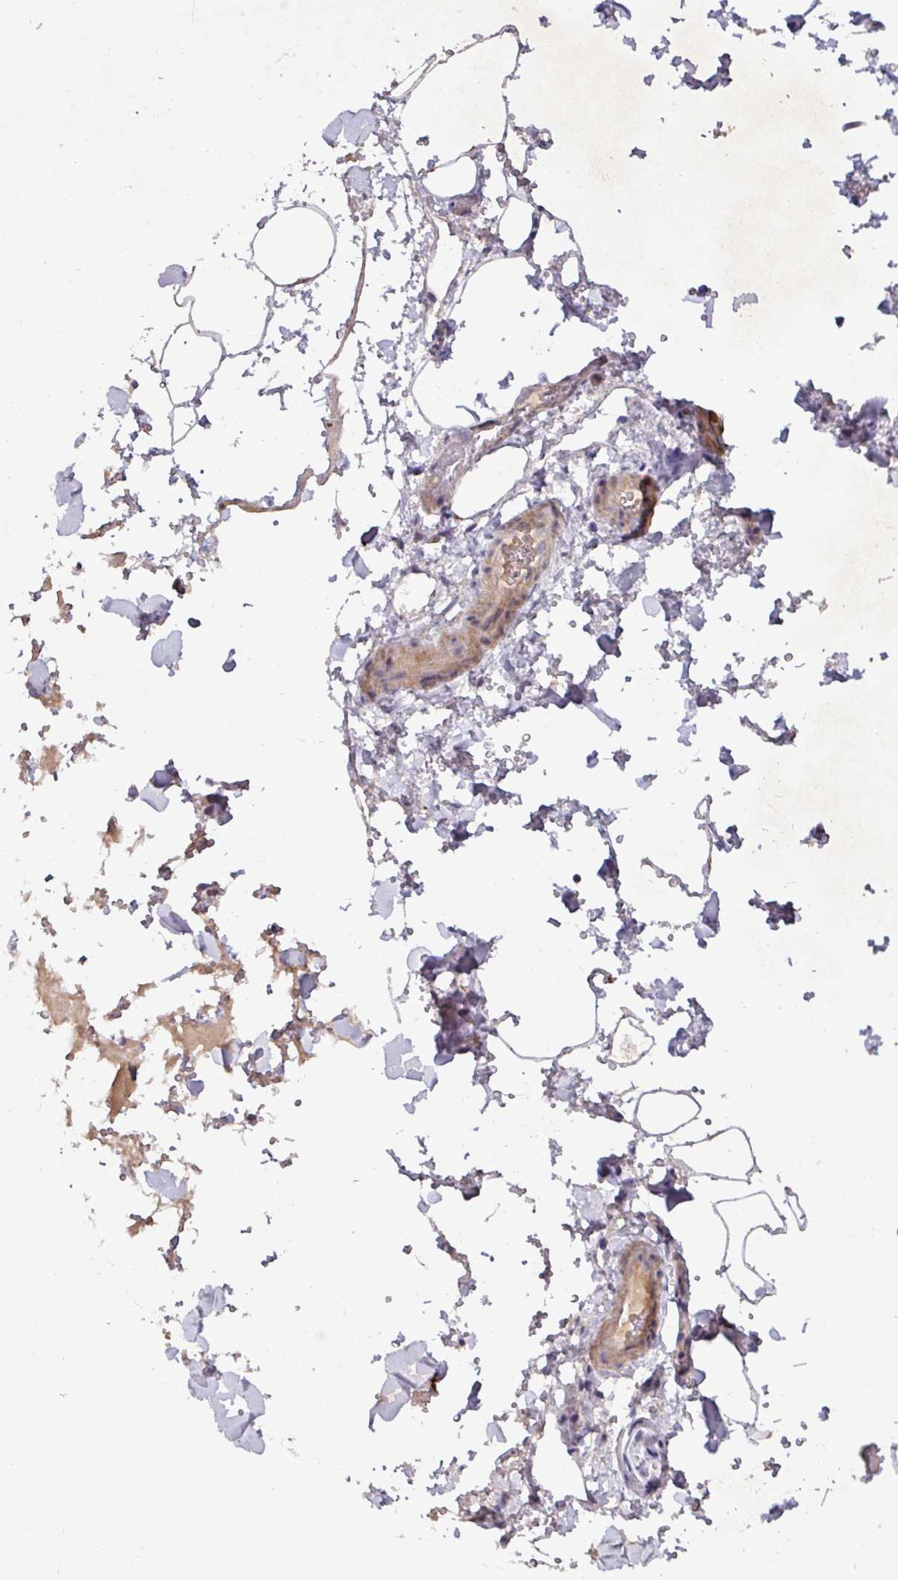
{"staining": {"intensity": "weak", "quantity": "<25%", "location": "cytoplasmic/membranous"}, "tissue": "adipose tissue", "cell_type": "Adipocytes", "image_type": "normal", "snomed": [{"axis": "morphology", "description": "Normal tissue, NOS"}, {"axis": "topography", "description": "Rectum"}, {"axis": "topography", "description": "Peripheral nerve tissue"}], "caption": "Immunohistochemical staining of normal human adipose tissue exhibits no significant positivity in adipocytes.", "gene": "AEBP2", "patient": {"sex": "female", "age": 69}}